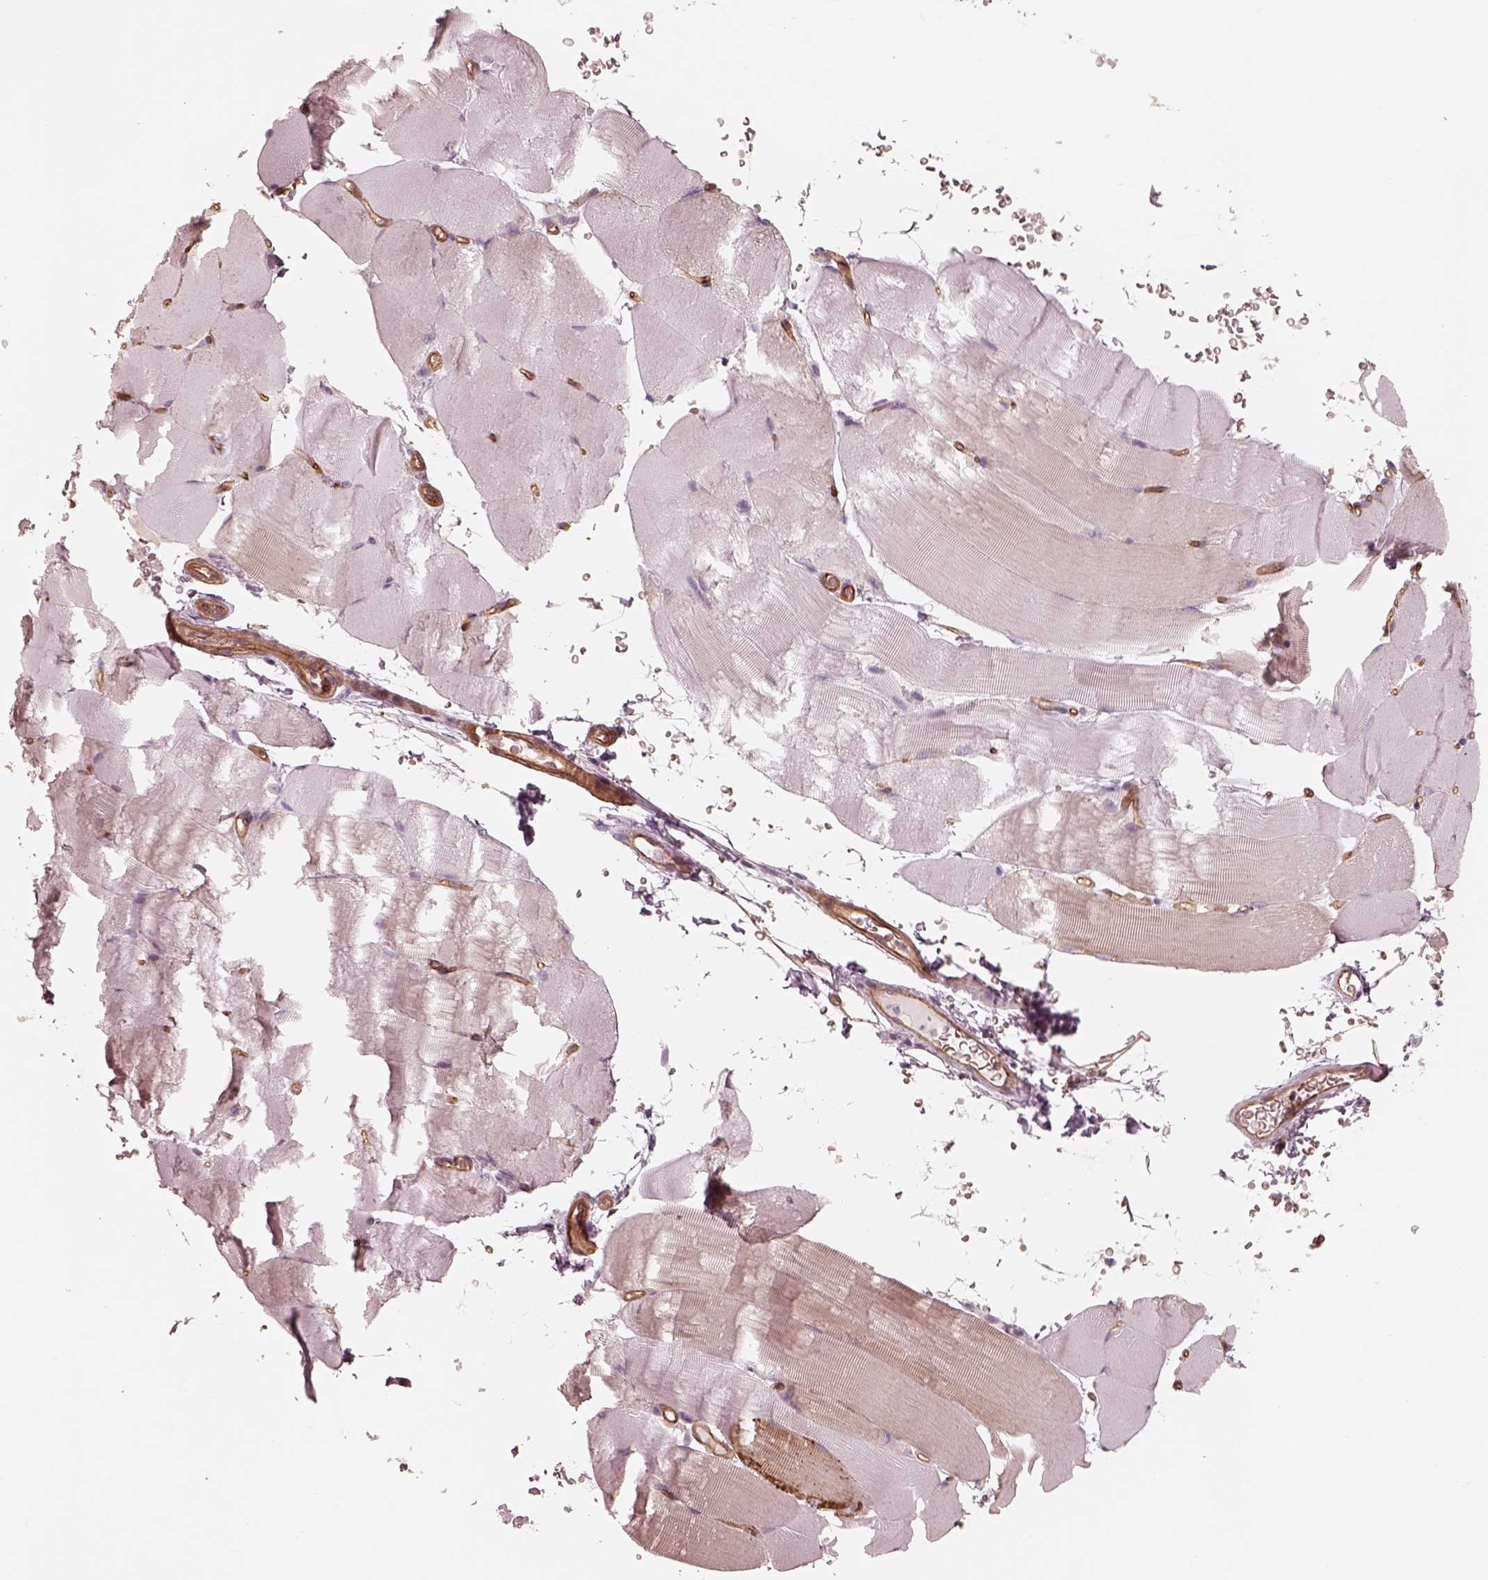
{"staining": {"intensity": "weak", "quantity": "<25%", "location": "cytoplasmic/membranous"}, "tissue": "skeletal muscle", "cell_type": "Myocytes", "image_type": "normal", "snomed": [{"axis": "morphology", "description": "Normal tissue, NOS"}, {"axis": "topography", "description": "Skeletal muscle"}], "caption": "The photomicrograph exhibits no significant staining in myocytes of skeletal muscle. Nuclei are stained in blue.", "gene": "CRYM", "patient": {"sex": "female", "age": 37}}